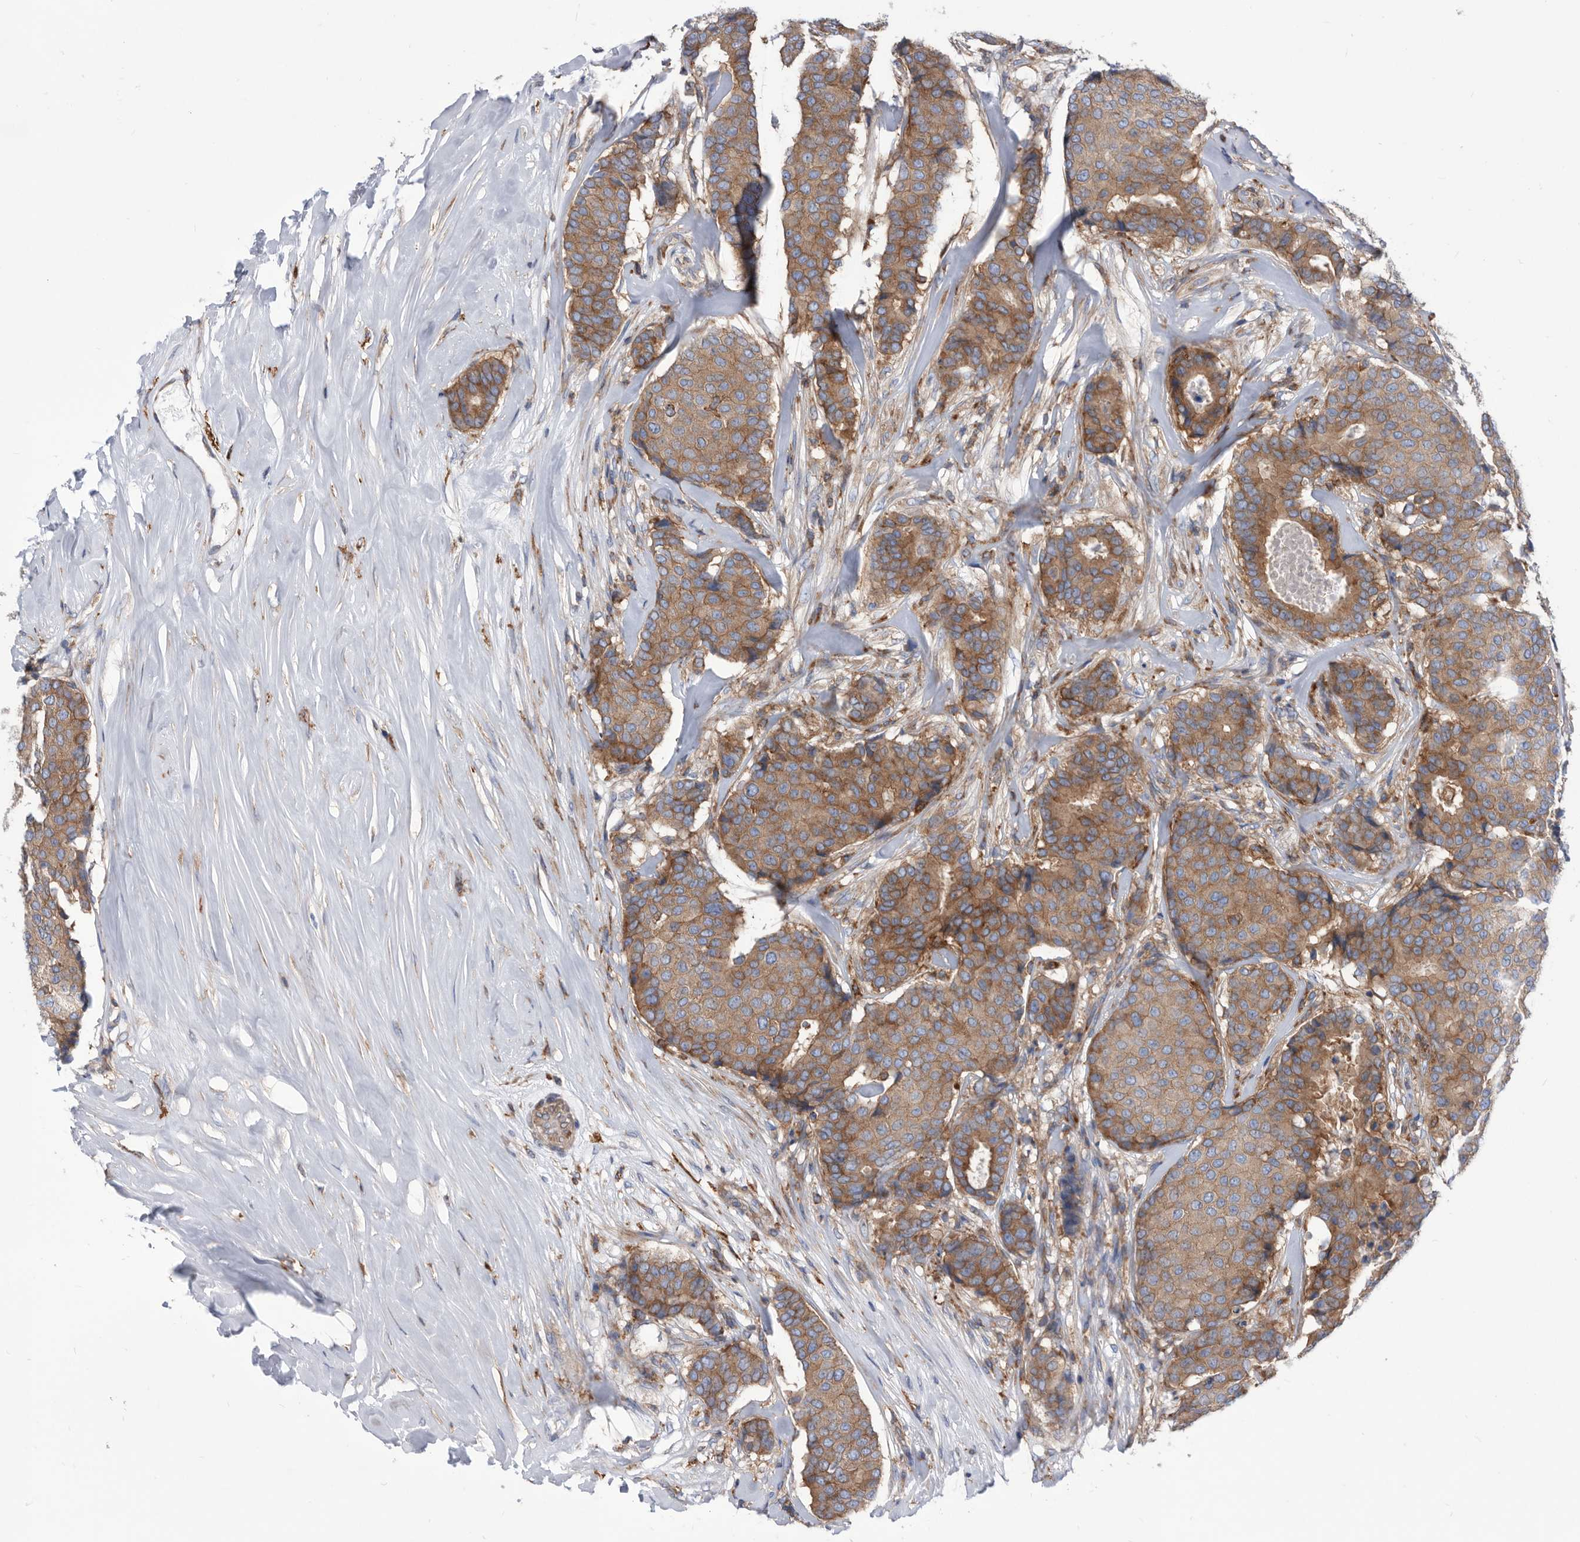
{"staining": {"intensity": "weak", "quantity": ">75%", "location": "cytoplasmic/membranous"}, "tissue": "breast cancer", "cell_type": "Tumor cells", "image_type": "cancer", "snomed": [{"axis": "morphology", "description": "Duct carcinoma"}, {"axis": "topography", "description": "Breast"}], "caption": "An immunohistochemistry photomicrograph of neoplastic tissue is shown. Protein staining in brown highlights weak cytoplasmic/membranous positivity in invasive ductal carcinoma (breast) within tumor cells.", "gene": "SMG7", "patient": {"sex": "female", "age": 75}}